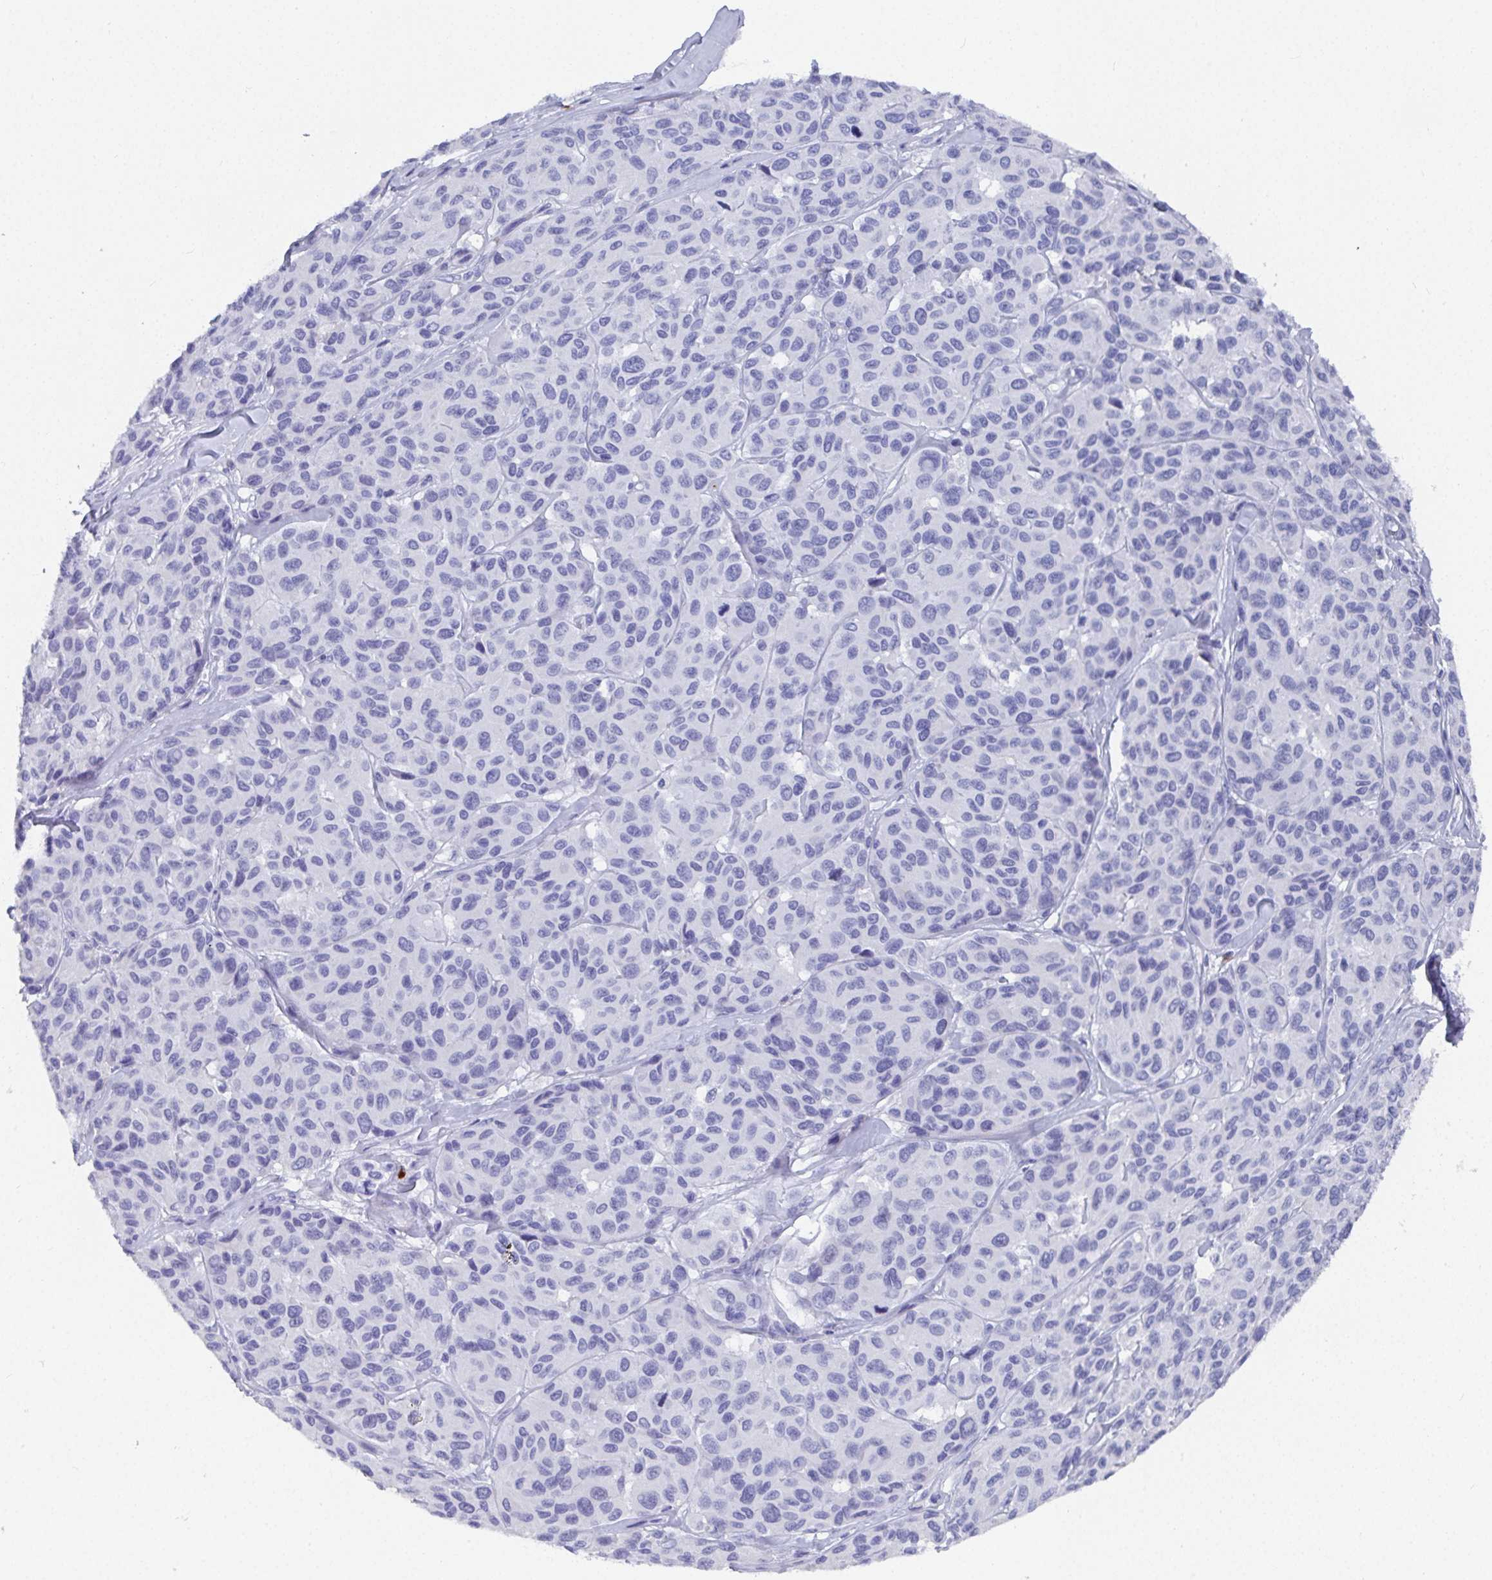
{"staining": {"intensity": "negative", "quantity": "none", "location": "none"}, "tissue": "melanoma", "cell_type": "Tumor cells", "image_type": "cancer", "snomed": [{"axis": "morphology", "description": "Malignant melanoma, NOS"}, {"axis": "topography", "description": "Skin"}], "caption": "Protein analysis of malignant melanoma shows no significant positivity in tumor cells.", "gene": "GRIA1", "patient": {"sex": "female", "age": 66}}